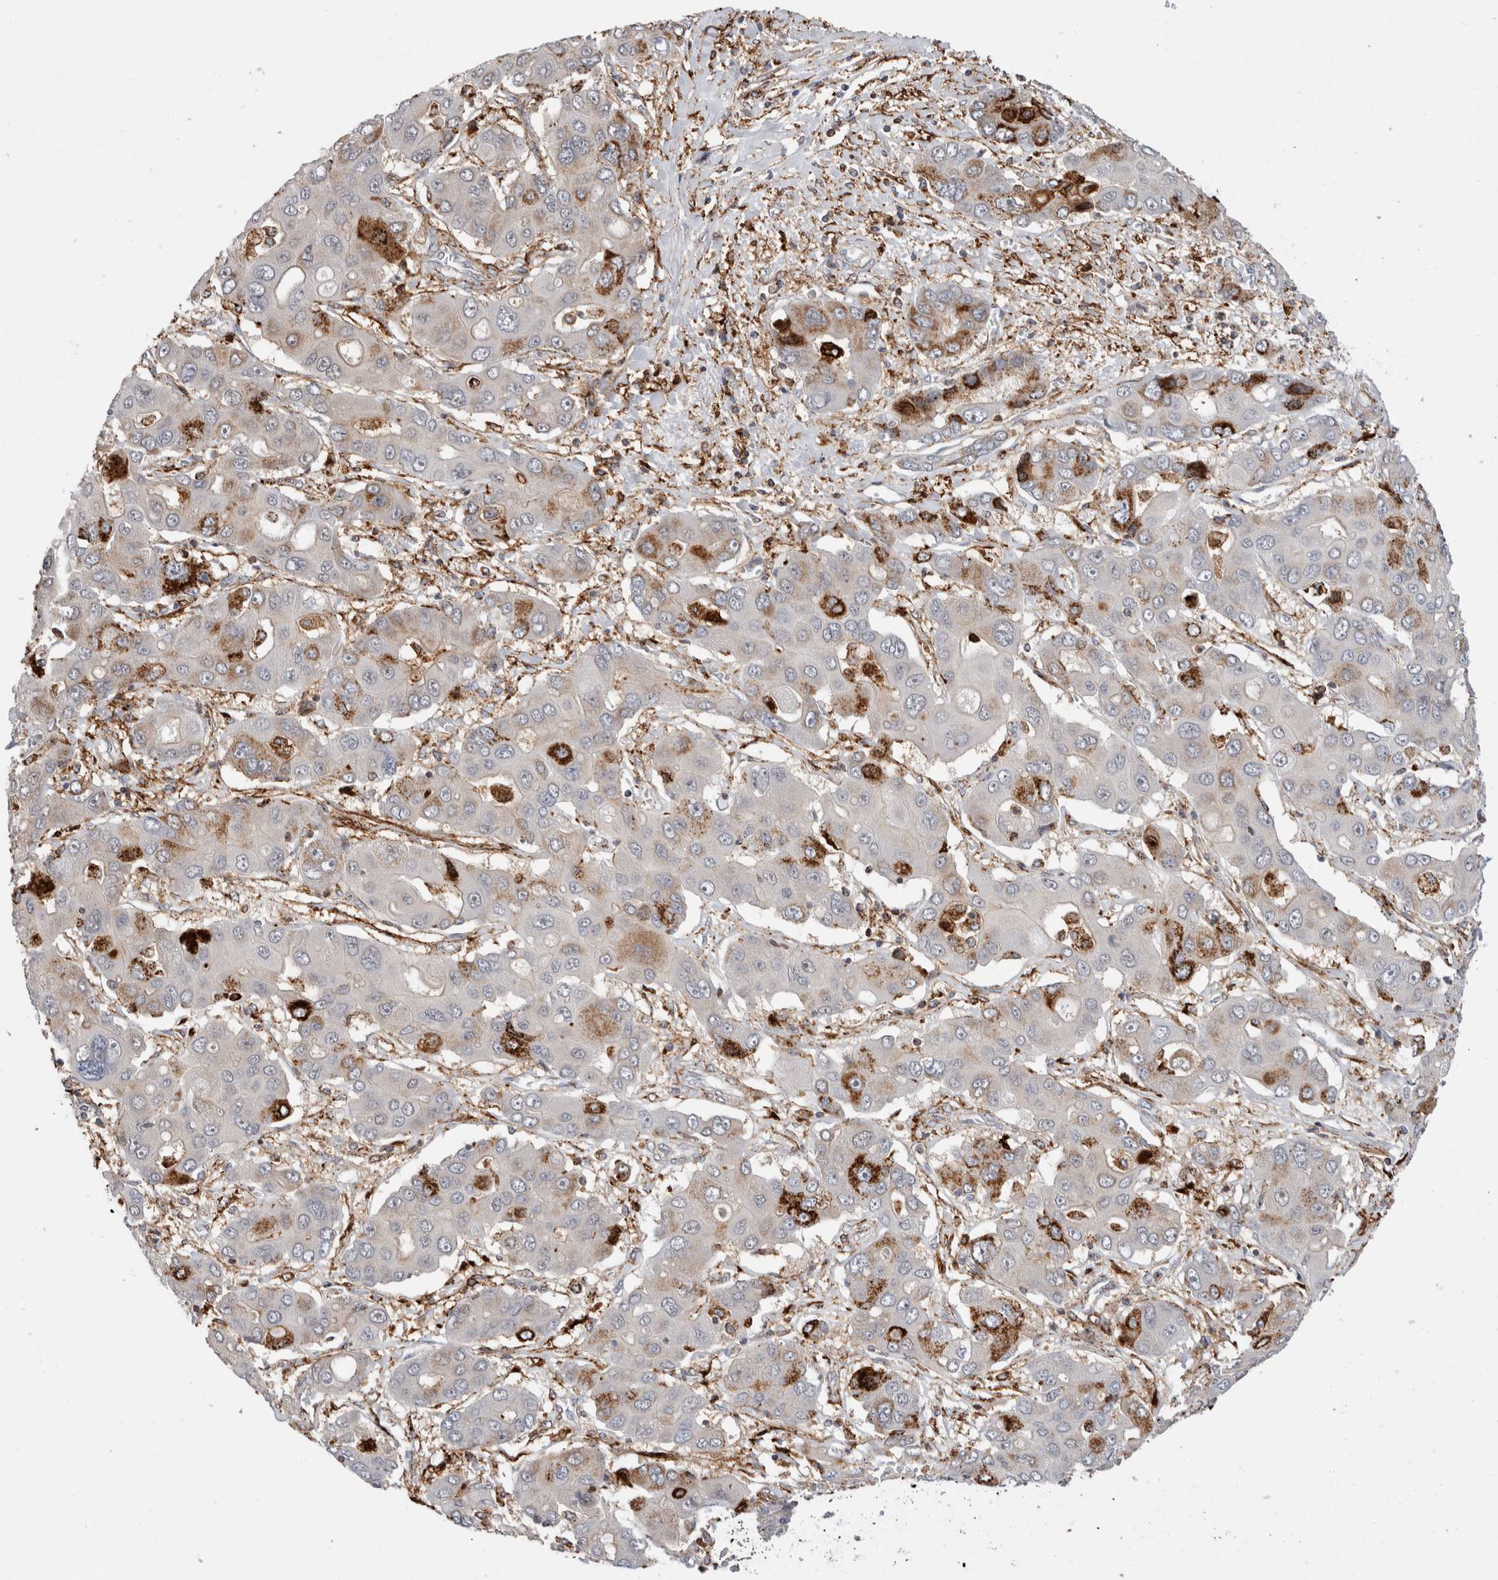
{"staining": {"intensity": "strong", "quantity": "<25%", "location": "cytoplasmic/membranous"}, "tissue": "liver cancer", "cell_type": "Tumor cells", "image_type": "cancer", "snomed": [{"axis": "morphology", "description": "Cholangiocarcinoma"}, {"axis": "topography", "description": "Liver"}], "caption": "Immunohistochemical staining of human liver cancer shows medium levels of strong cytoplasmic/membranous protein staining in approximately <25% of tumor cells.", "gene": "CCDC88B", "patient": {"sex": "male", "age": 67}}